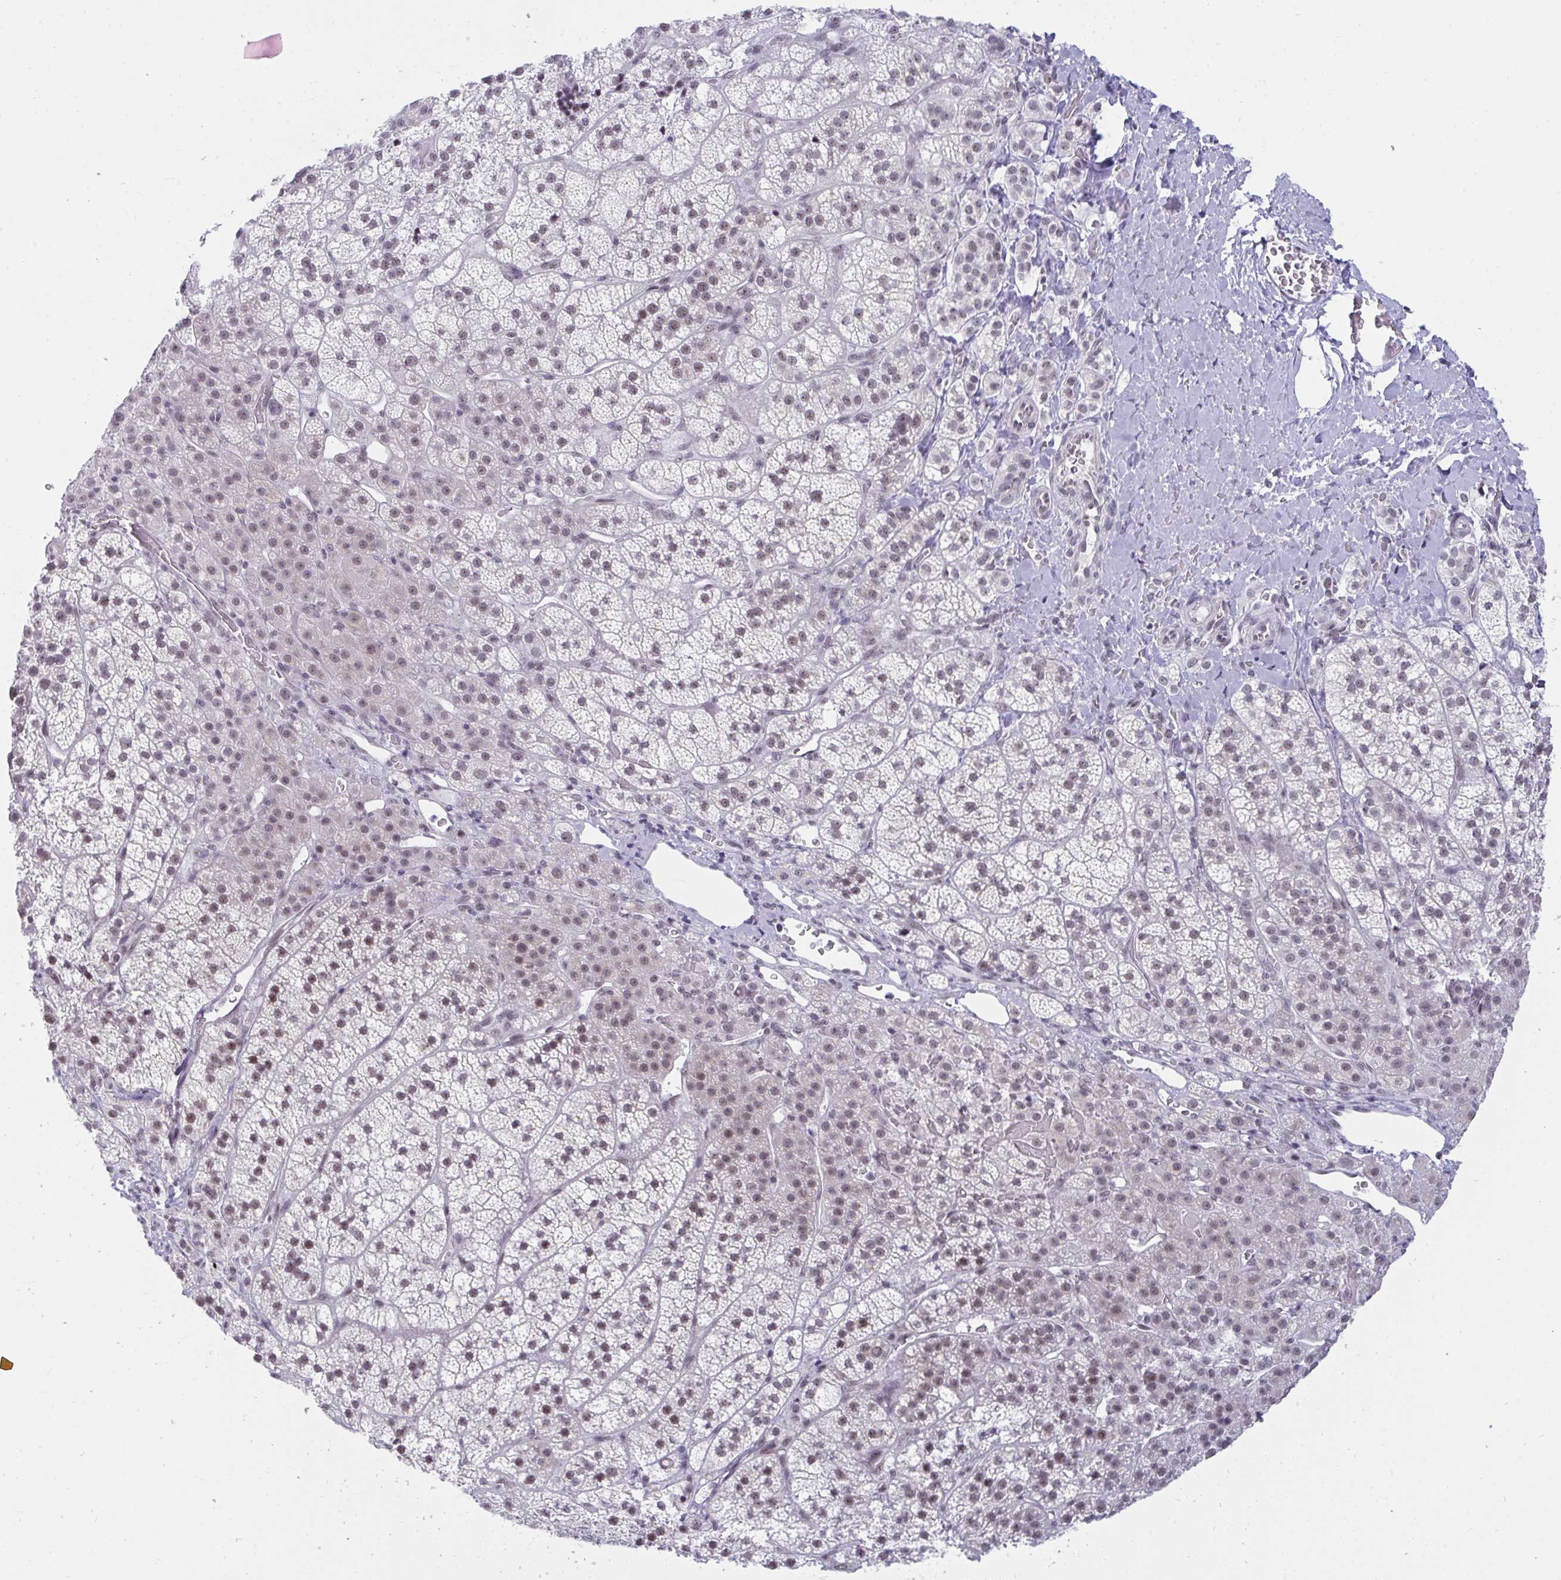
{"staining": {"intensity": "weak", "quantity": ">75%", "location": "nuclear"}, "tissue": "adrenal gland", "cell_type": "Glandular cells", "image_type": "normal", "snomed": [{"axis": "morphology", "description": "Normal tissue, NOS"}, {"axis": "topography", "description": "Adrenal gland"}], "caption": "Immunohistochemical staining of benign adrenal gland displays weak nuclear protein expression in approximately >75% of glandular cells.", "gene": "PRR14", "patient": {"sex": "female", "age": 60}}